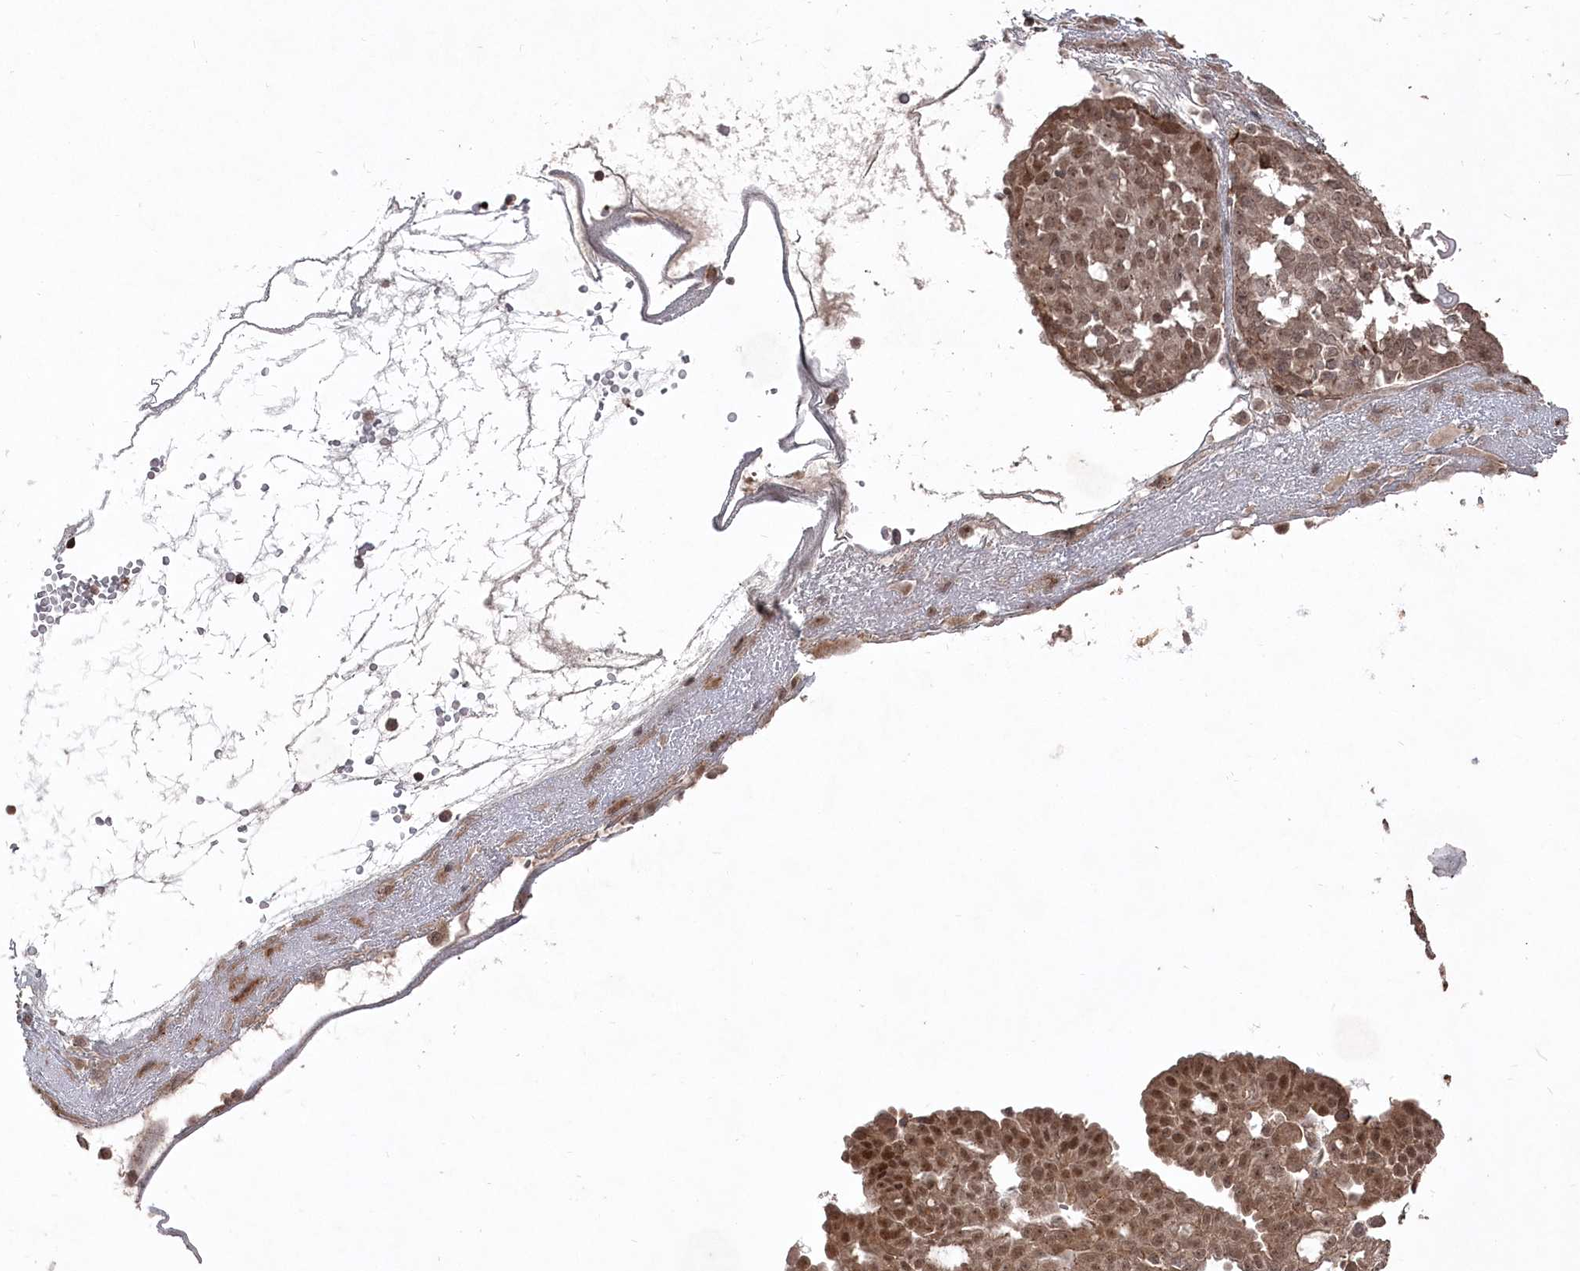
{"staining": {"intensity": "moderate", "quantity": ">75%", "location": "cytoplasmic/membranous,nuclear"}, "tissue": "ovarian cancer", "cell_type": "Tumor cells", "image_type": "cancer", "snomed": [{"axis": "morphology", "description": "Cystadenocarcinoma, serous, NOS"}, {"axis": "topography", "description": "Soft tissue"}, {"axis": "topography", "description": "Ovary"}], "caption": "Human ovarian cancer stained with a protein marker reveals moderate staining in tumor cells.", "gene": "POLR3A", "patient": {"sex": "female", "age": 57}}